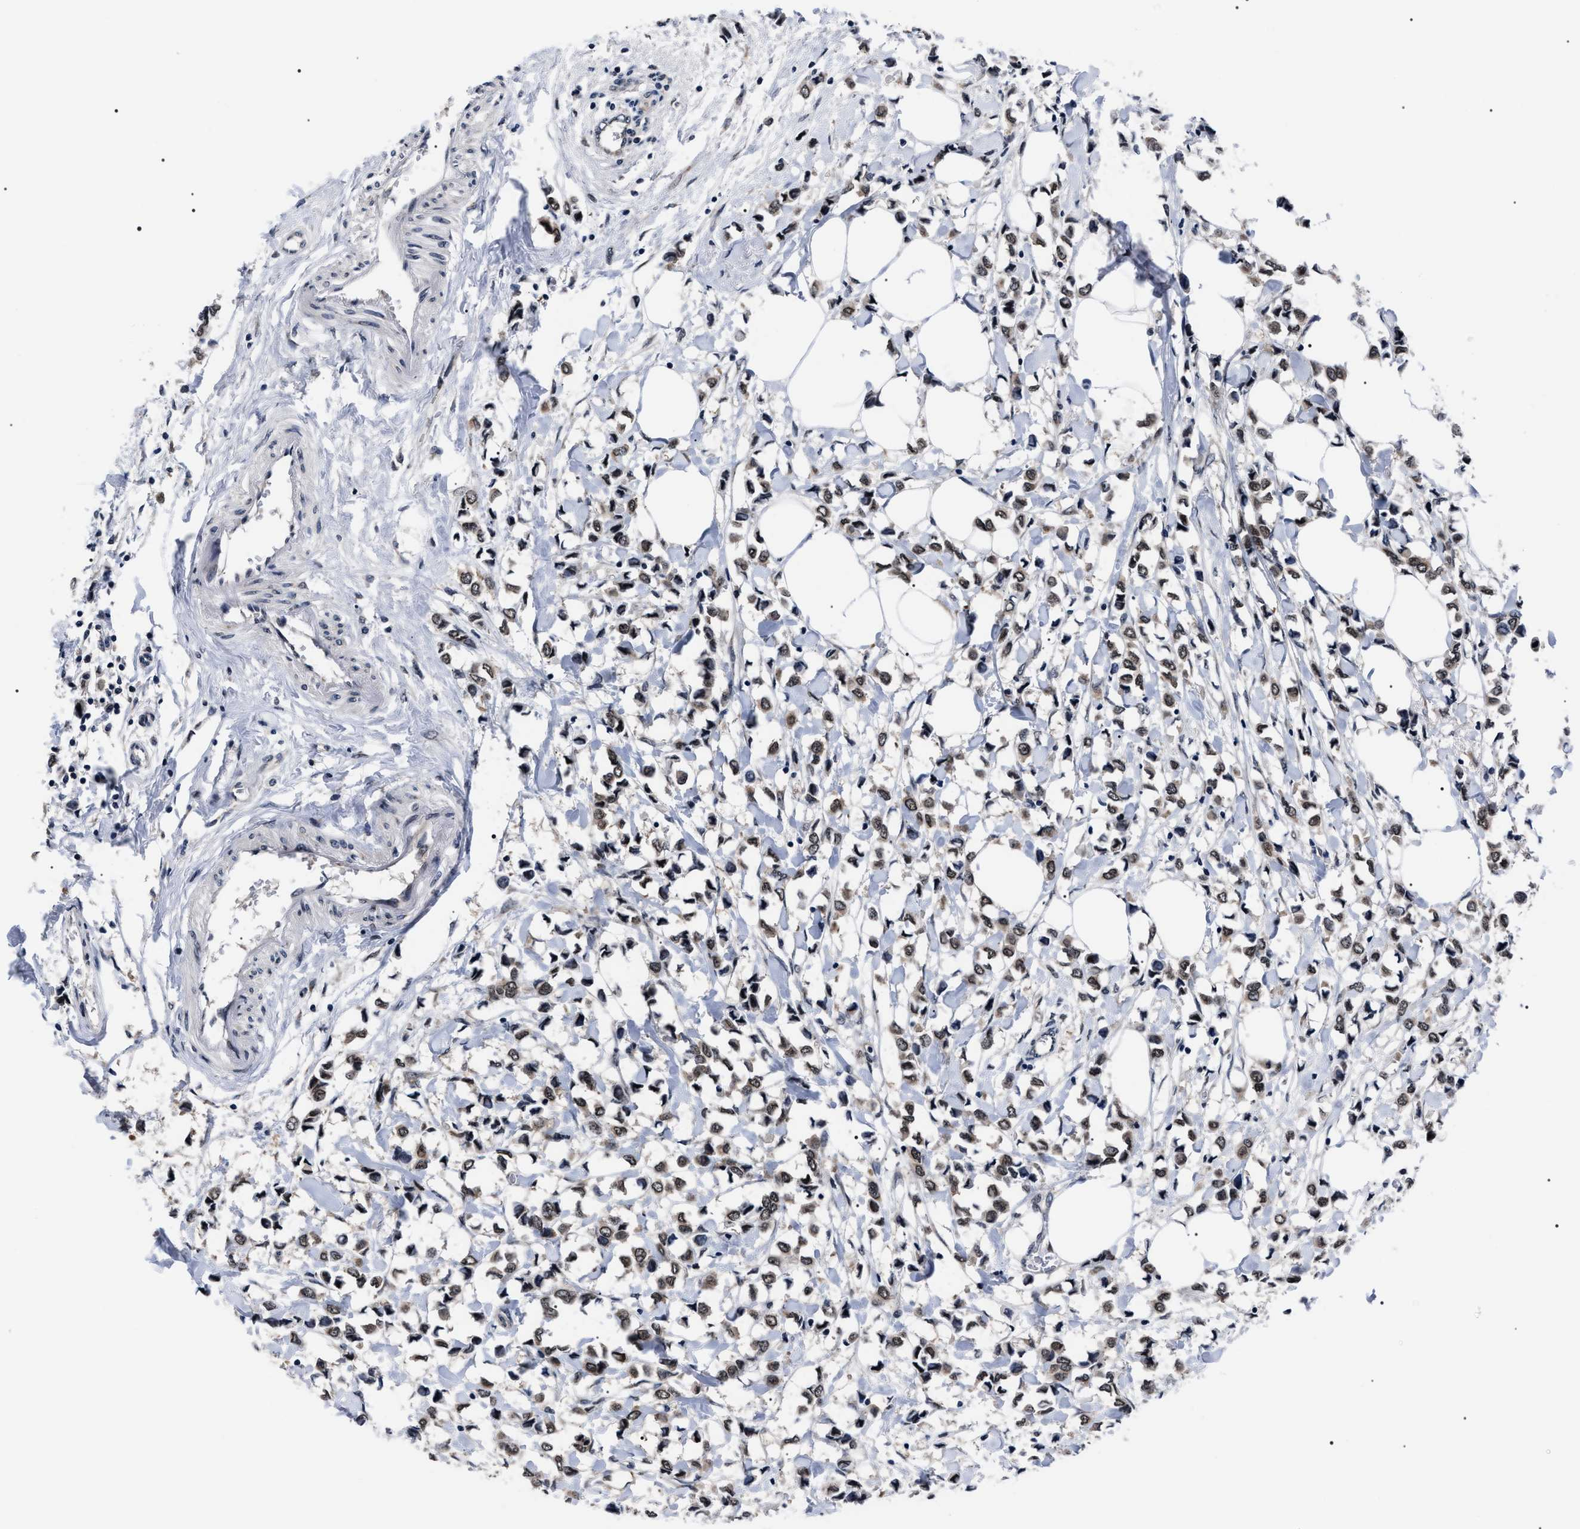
{"staining": {"intensity": "weak", "quantity": ">75%", "location": "cytoplasmic/membranous,nuclear"}, "tissue": "breast cancer", "cell_type": "Tumor cells", "image_type": "cancer", "snomed": [{"axis": "morphology", "description": "Lobular carcinoma"}, {"axis": "topography", "description": "Breast"}], "caption": "The micrograph reveals staining of breast cancer, revealing weak cytoplasmic/membranous and nuclear protein positivity (brown color) within tumor cells. Using DAB (brown) and hematoxylin (blue) stains, captured at high magnification using brightfield microscopy.", "gene": "CSNK2A1", "patient": {"sex": "female", "age": 51}}